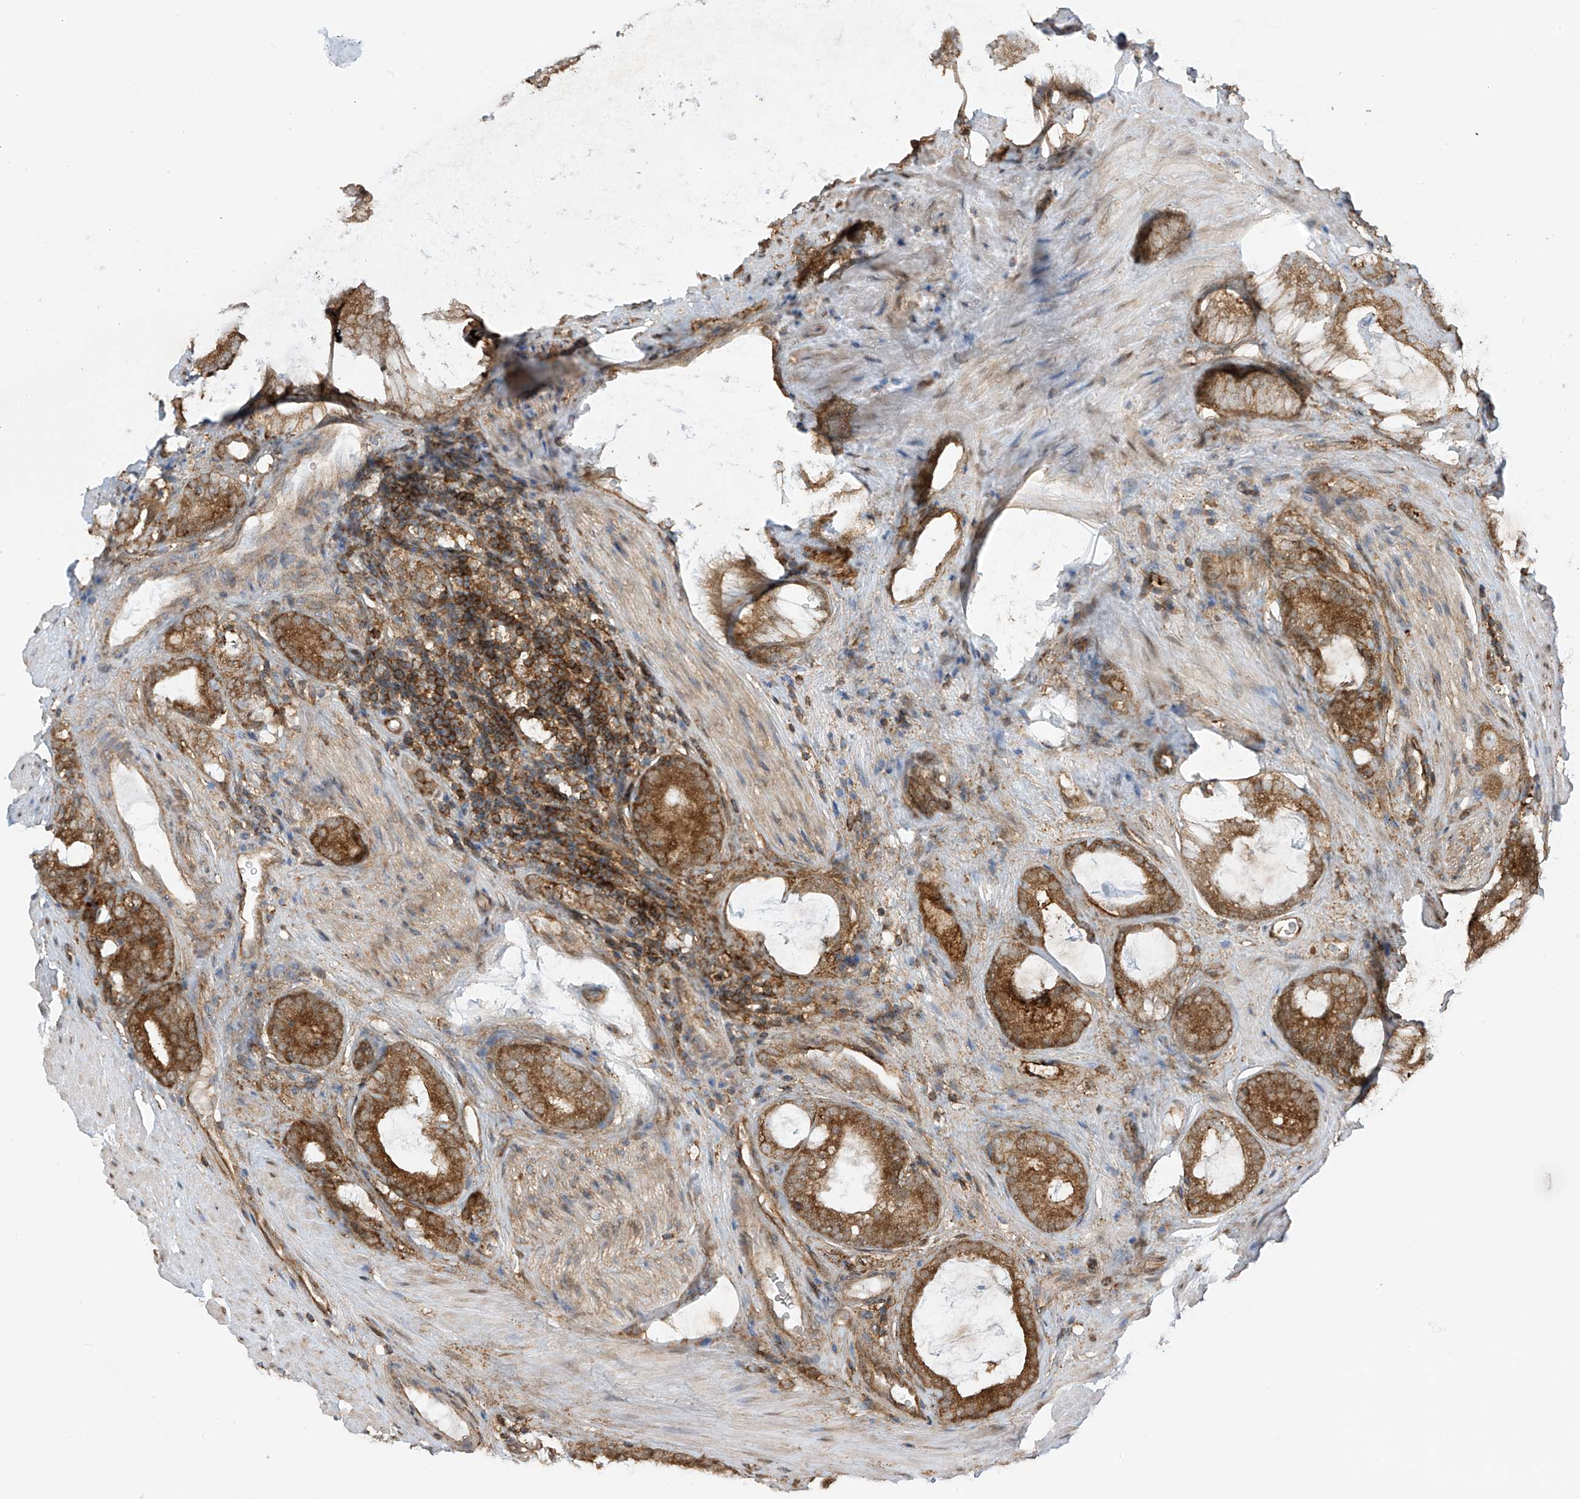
{"staining": {"intensity": "moderate", "quantity": ">75%", "location": "cytoplasmic/membranous"}, "tissue": "prostate cancer", "cell_type": "Tumor cells", "image_type": "cancer", "snomed": [{"axis": "morphology", "description": "Adenocarcinoma, High grade"}, {"axis": "topography", "description": "Prostate"}], "caption": "Protein analysis of adenocarcinoma (high-grade) (prostate) tissue exhibits moderate cytoplasmic/membranous positivity in approximately >75% of tumor cells.", "gene": "REPS1", "patient": {"sex": "male", "age": 63}}